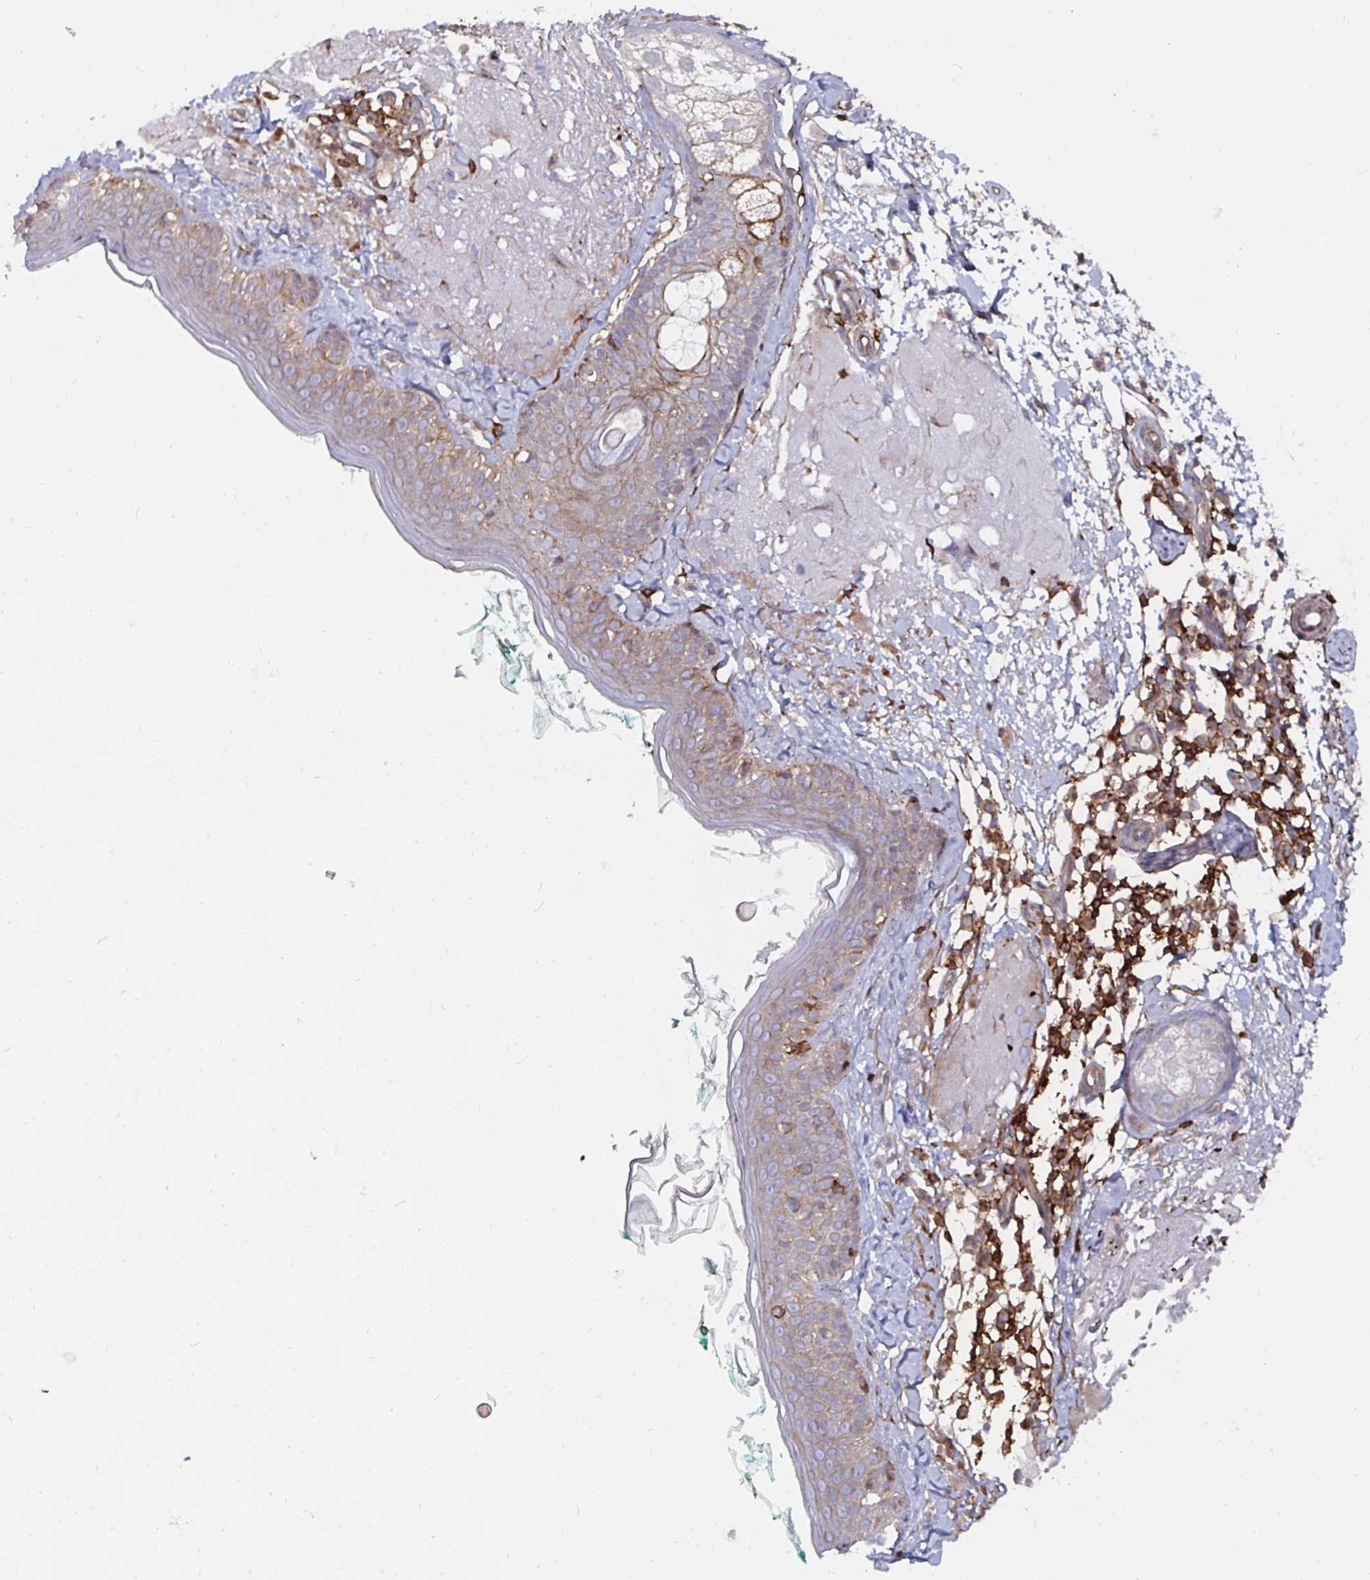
{"staining": {"intensity": "moderate", "quantity": "<25%", "location": "cytoplasmic/membranous"}, "tissue": "skin", "cell_type": "Fibroblasts", "image_type": "normal", "snomed": [{"axis": "morphology", "description": "Normal tissue, NOS"}, {"axis": "topography", "description": "Skin"}], "caption": "The immunohistochemical stain labels moderate cytoplasmic/membranous positivity in fibroblasts of normal skin.", "gene": "GJA4", "patient": {"sex": "male", "age": 73}}